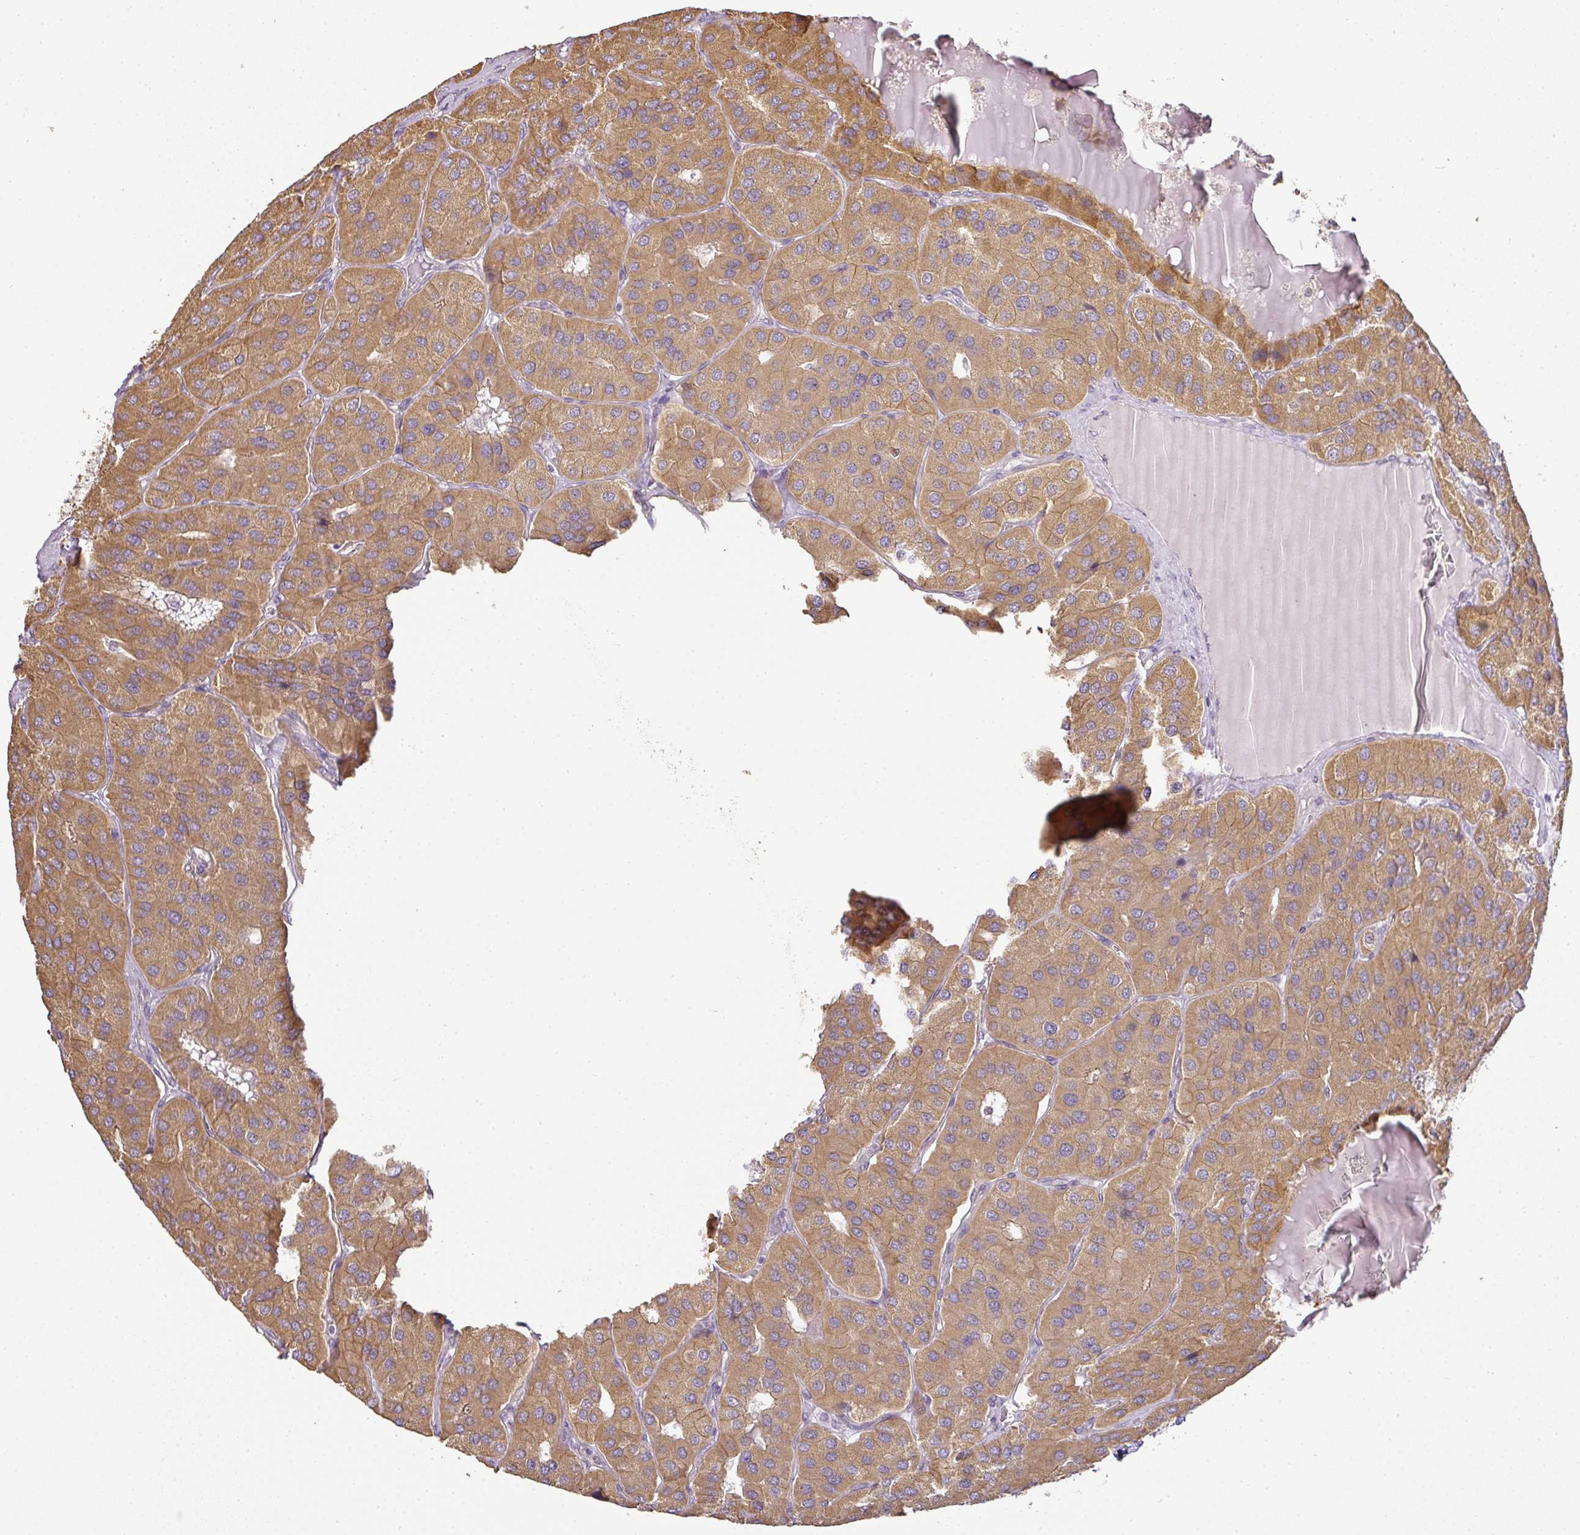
{"staining": {"intensity": "moderate", "quantity": ">75%", "location": "cytoplasmic/membranous"}, "tissue": "parathyroid gland", "cell_type": "Glandular cells", "image_type": "normal", "snomed": [{"axis": "morphology", "description": "Normal tissue, NOS"}, {"axis": "morphology", "description": "Adenoma, NOS"}, {"axis": "topography", "description": "Parathyroid gland"}], "caption": "Moderate cytoplasmic/membranous positivity is appreciated in about >75% of glandular cells in unremarkable parathyroid gland.", "gene": "MYOM2", "patient": {"sex": "female", "age": 86}}